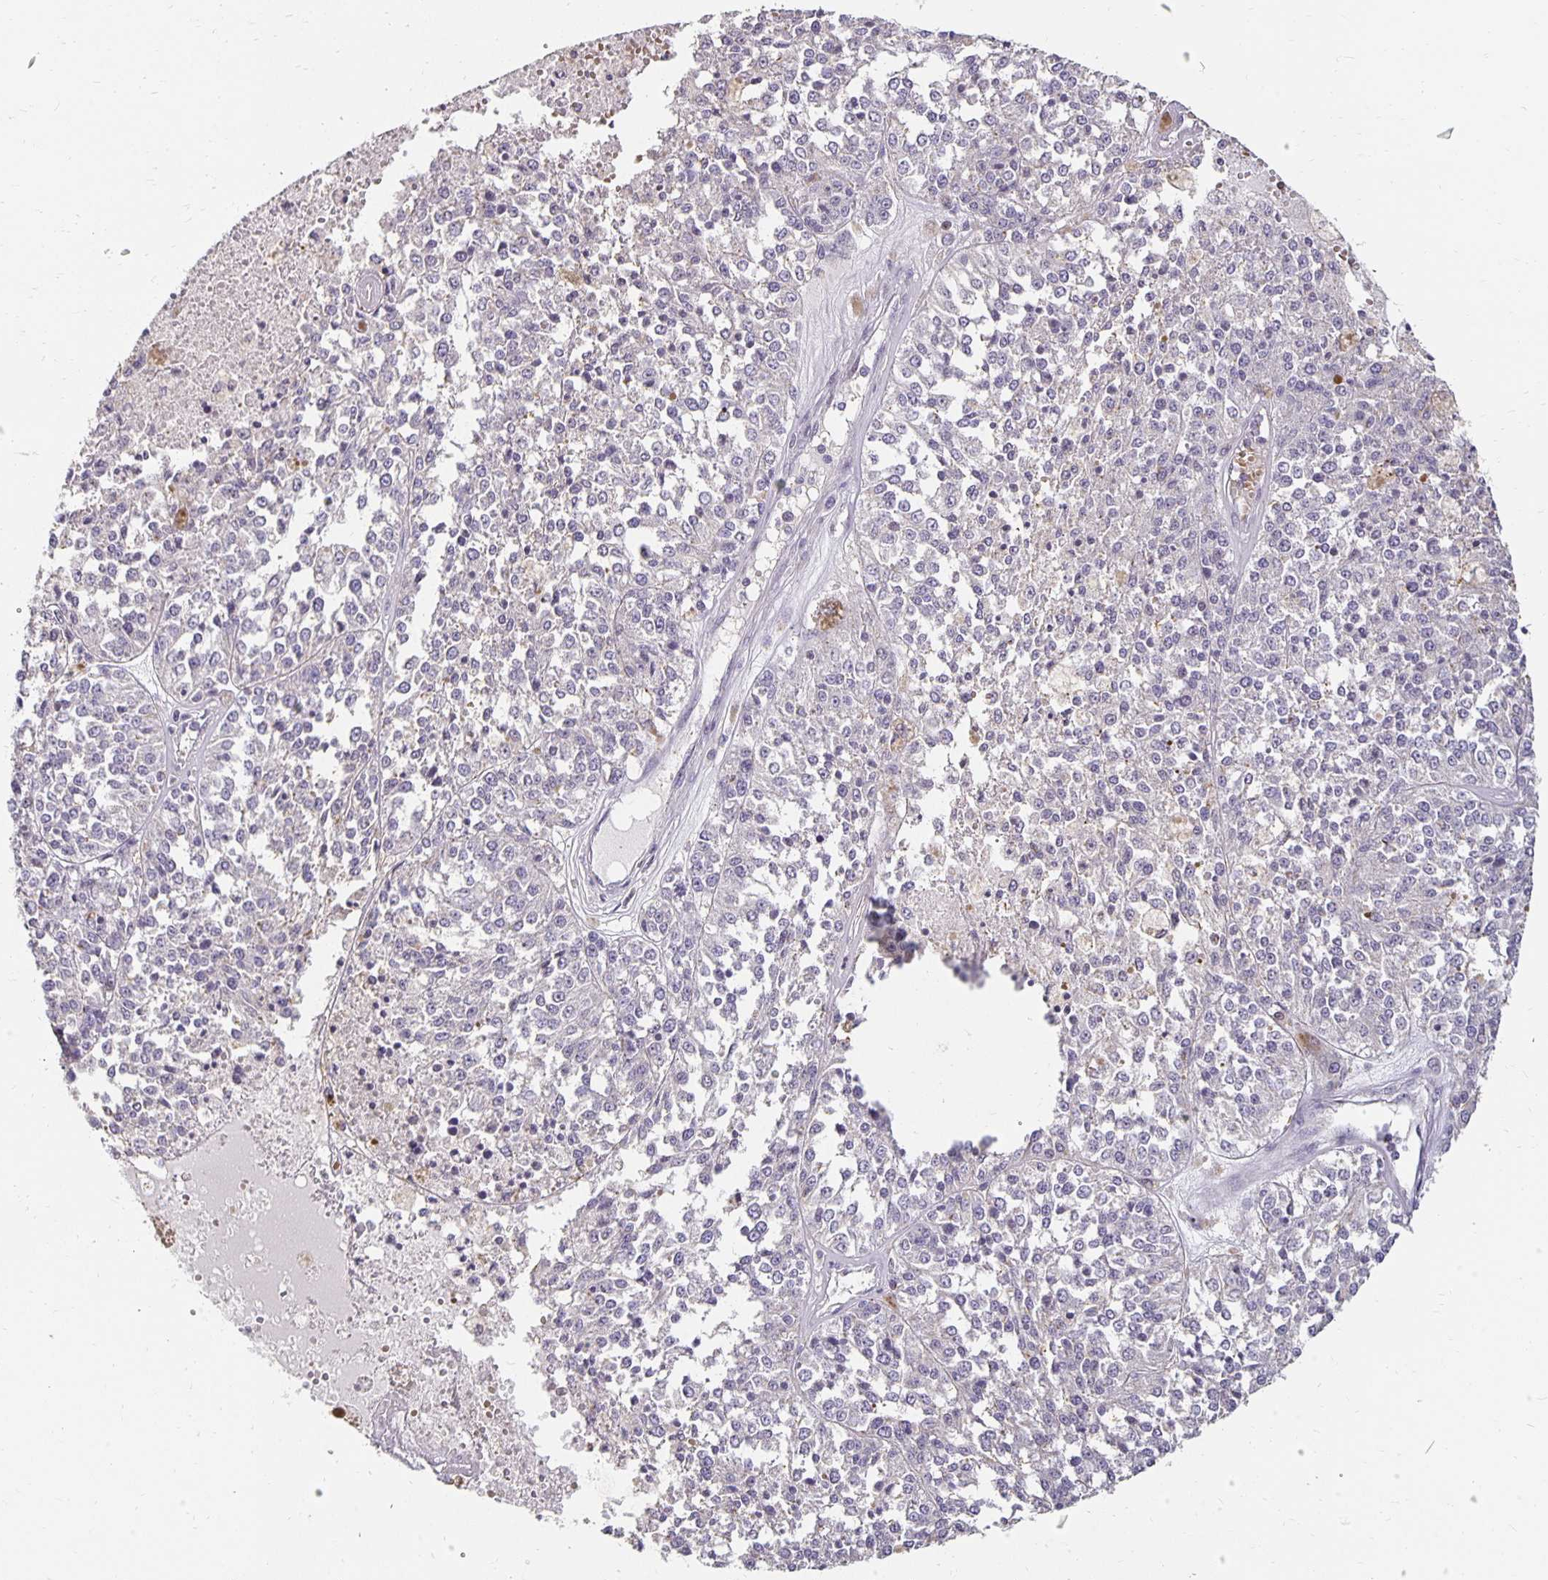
{"staining": {"intensity": "negative", "quantity": "none", "location": "none"}, "tissue": "melanoma", "cell_type": "Tumor cells", "image_type": "cancer", "snomed": [{"axis": "morphology", "description": "Malignant melanoma, Metastatic site"}, {"axis": "topography", "description": "Lymph node"}], "caption": "This is a histopathology image of IHC staining of melanoma, which shows no staining in tumor cells.", "gene": "CST6", "patient": {"sex": "female", "age": 64}}